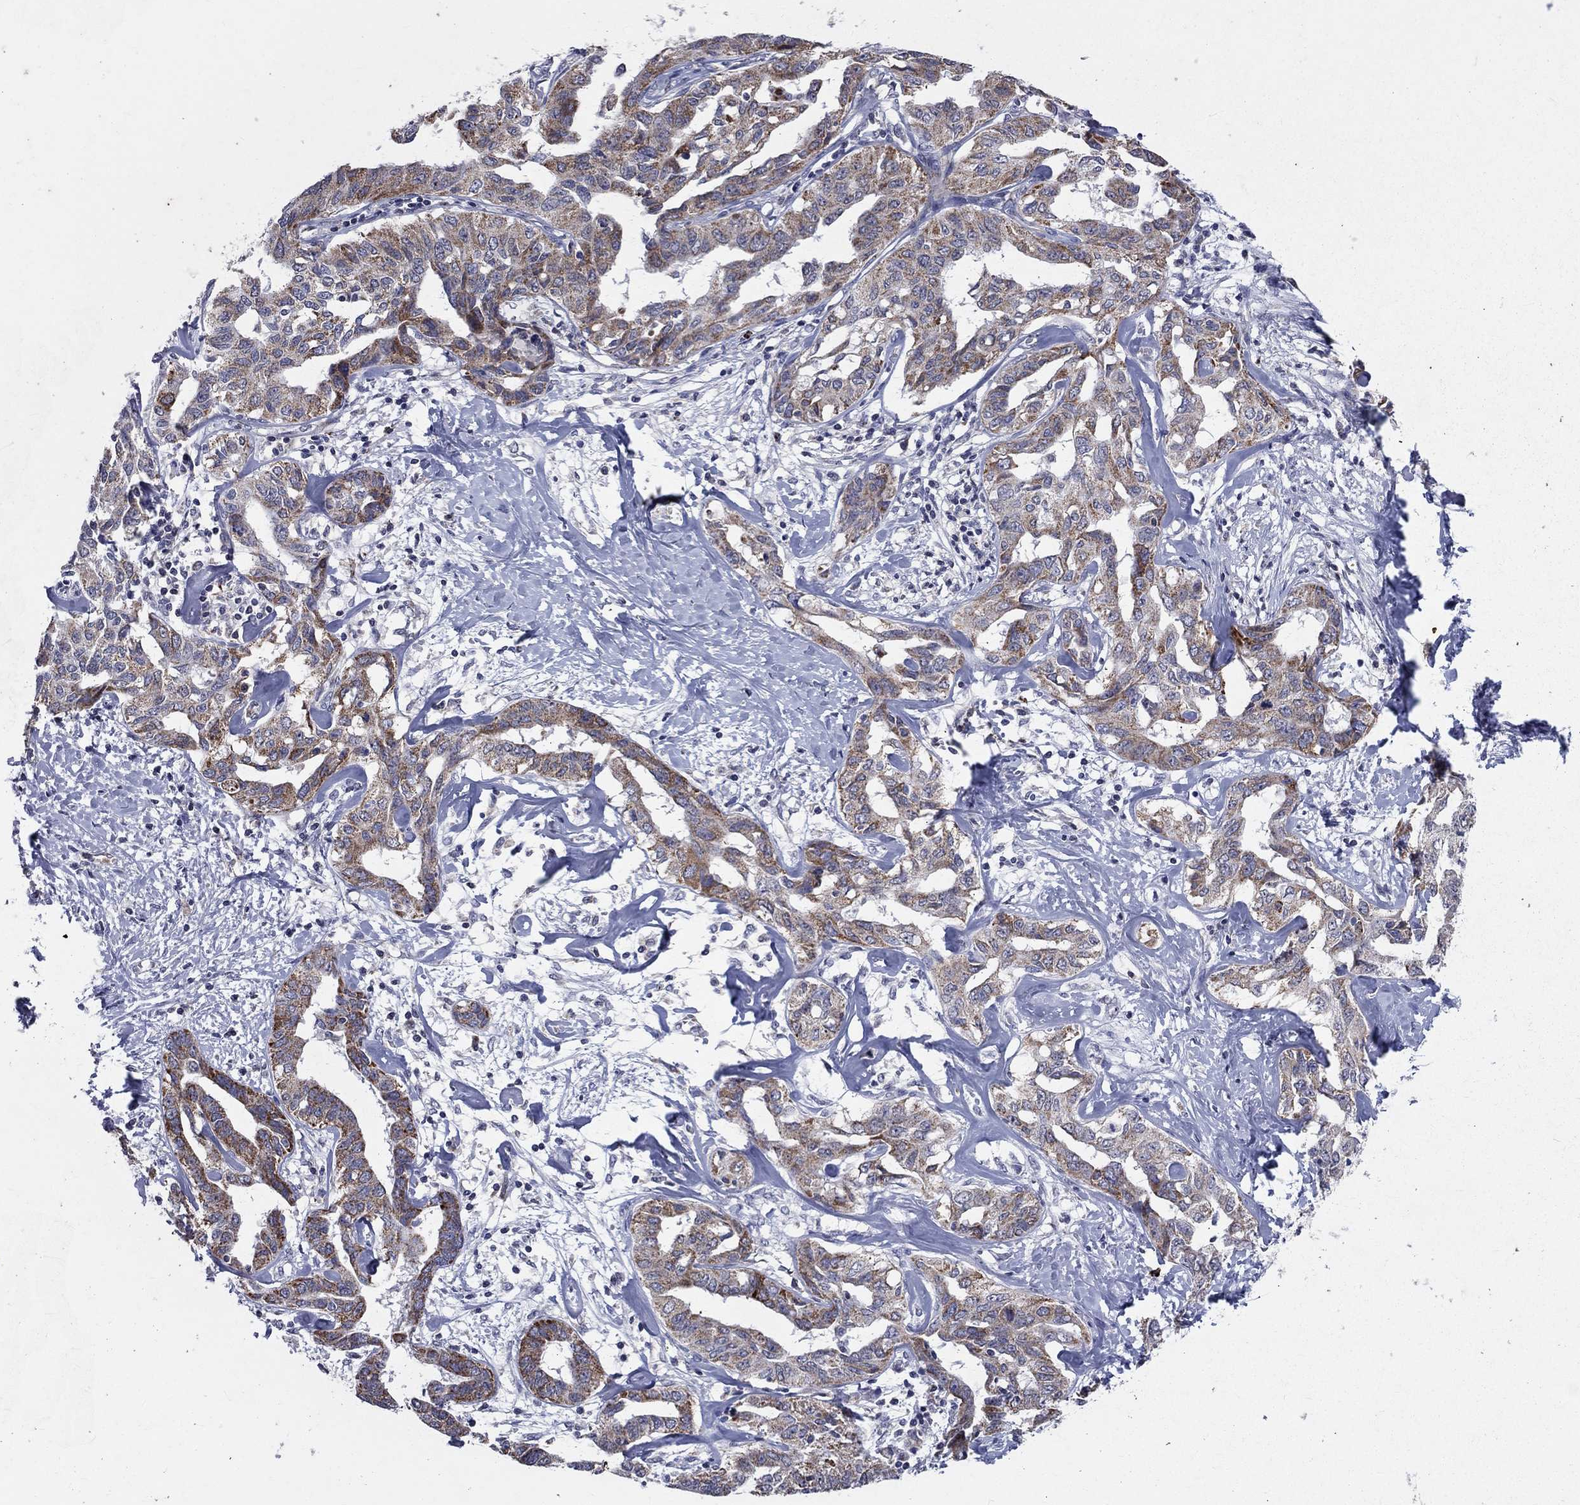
{"staining": {"intensity": "strong", "quantity": "<25%", "location": "cytoplasmic/membranous"}, "tissue": "liver cancer", "cell_type": "Tumor cells", "image_type": "cancer", "snomed": [{"axis": "morphology", "description": "Cholangiocarcinoma"}, {"axis": "topography", "description": "Liver"}], "caption": "This micrograph demonstrates immunohistochemistry staining of human liver cancer (cholangiocarcinoma), with medium strong cytoplasmic/membranous staining in approximately <25% of tumor cells.", "gene": "SLC4A10", "patient": {"sex": "male", "age": 59}}